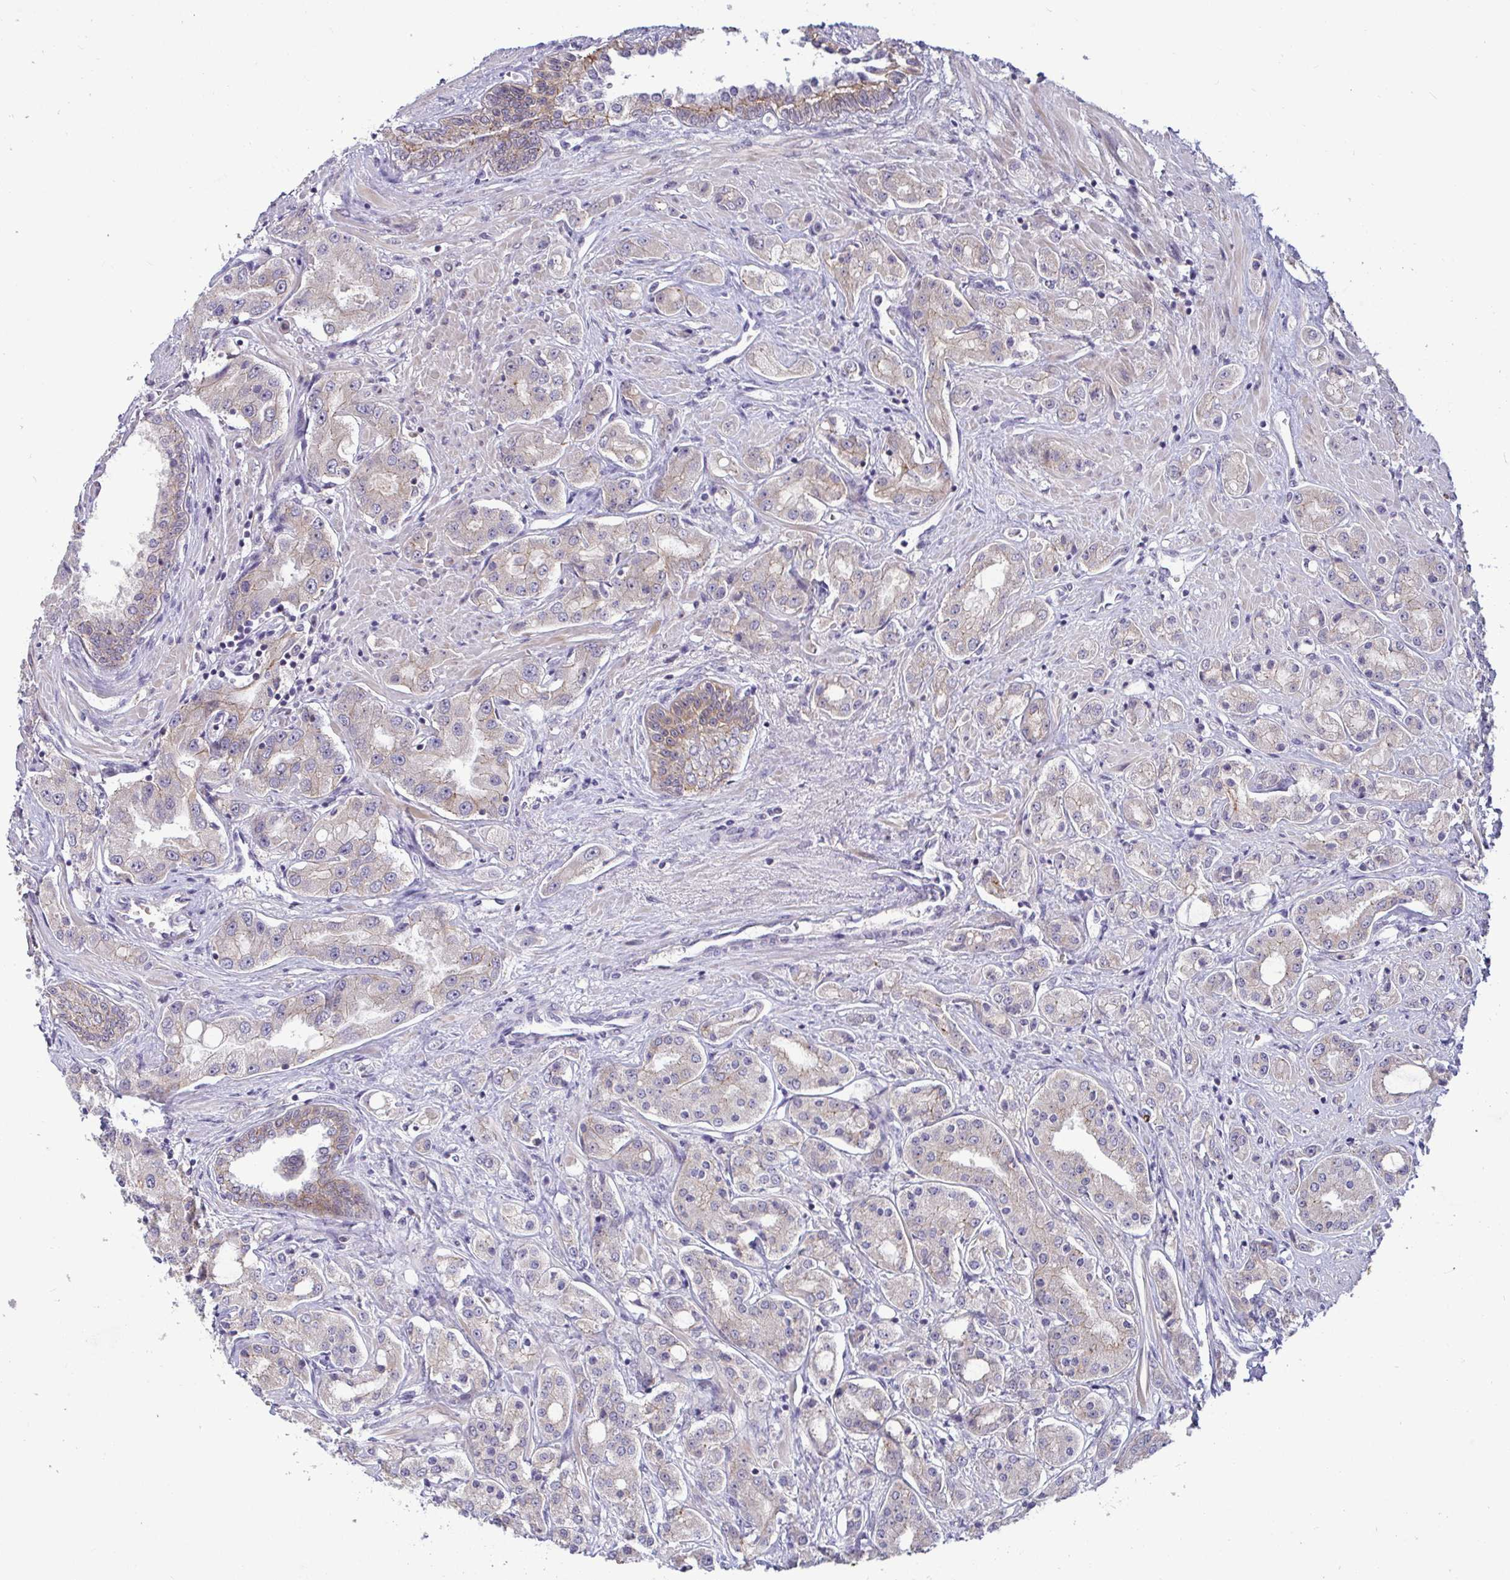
{"staining": {"intensity": "negative", "quantity": "none", "location": "none"}, "tissue": "prostate cancer", "cell_type": "Tumor cells", "image_type": "cancer", "snomed": [{"axis": "morphology", "description": "Adenocarcinoma, High grade"}, {"axis": "topography", "description": "Prostate"}], "caption": "Immunohistochemical staining of prostate high-grade adenocarcinoma displays no significant positivity in tumor cells.", "gene": "GSTM1", "patient": {"sex": "male", "age": 67}}